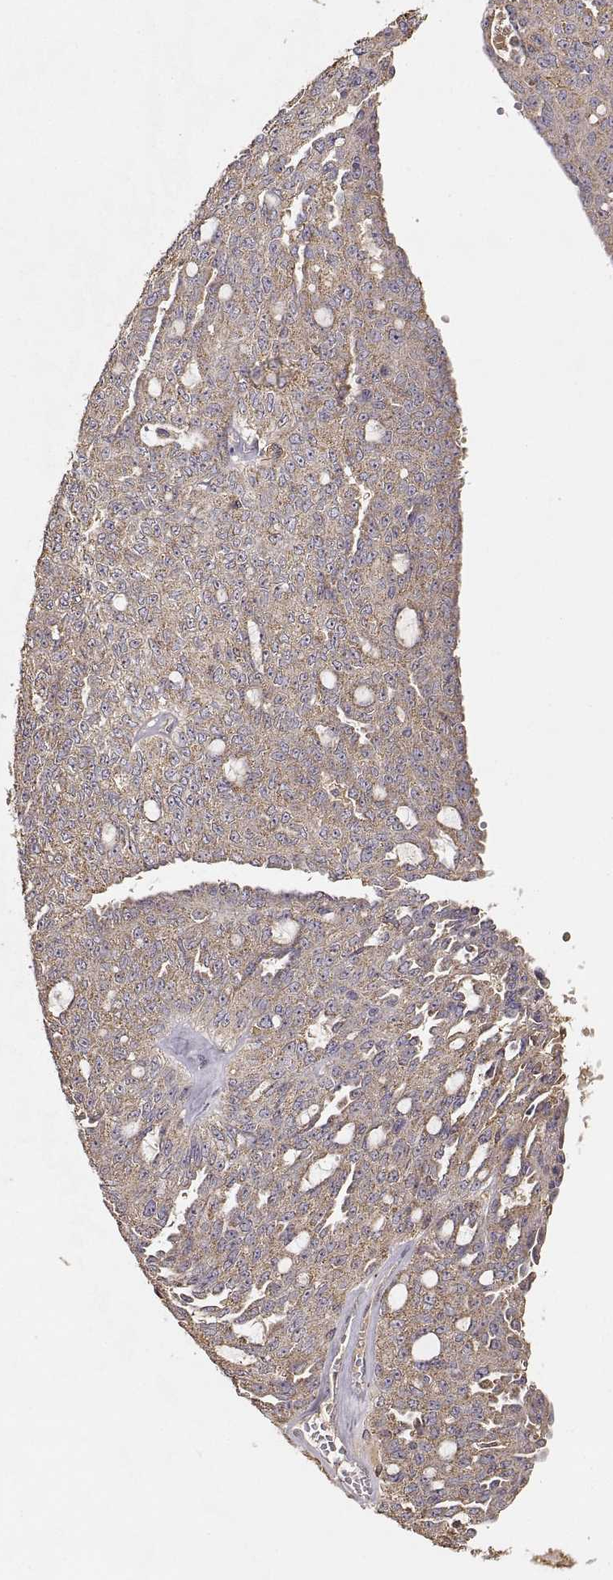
{"staining": {"intensity": "weak", "quantity": ">75%", "location": "cytoplasmic/membranous"}, "tissue": "ovarian cancer", "cell_type": "Tumor cells", "image_type": "cancer", "snomed": [{"axis": "morphology", "description": "Cystadenocarcinoma, serous, NOS"}, {"axis": "topography", "description": "Ovary"}], "caption": "Weak cytoplasmic/membranous protein expression is appreciated in approximately >75% of tumor cells in ovarian cancer.", "gene": "TARS3", "patient": {"sex": "female", "age": 71}}